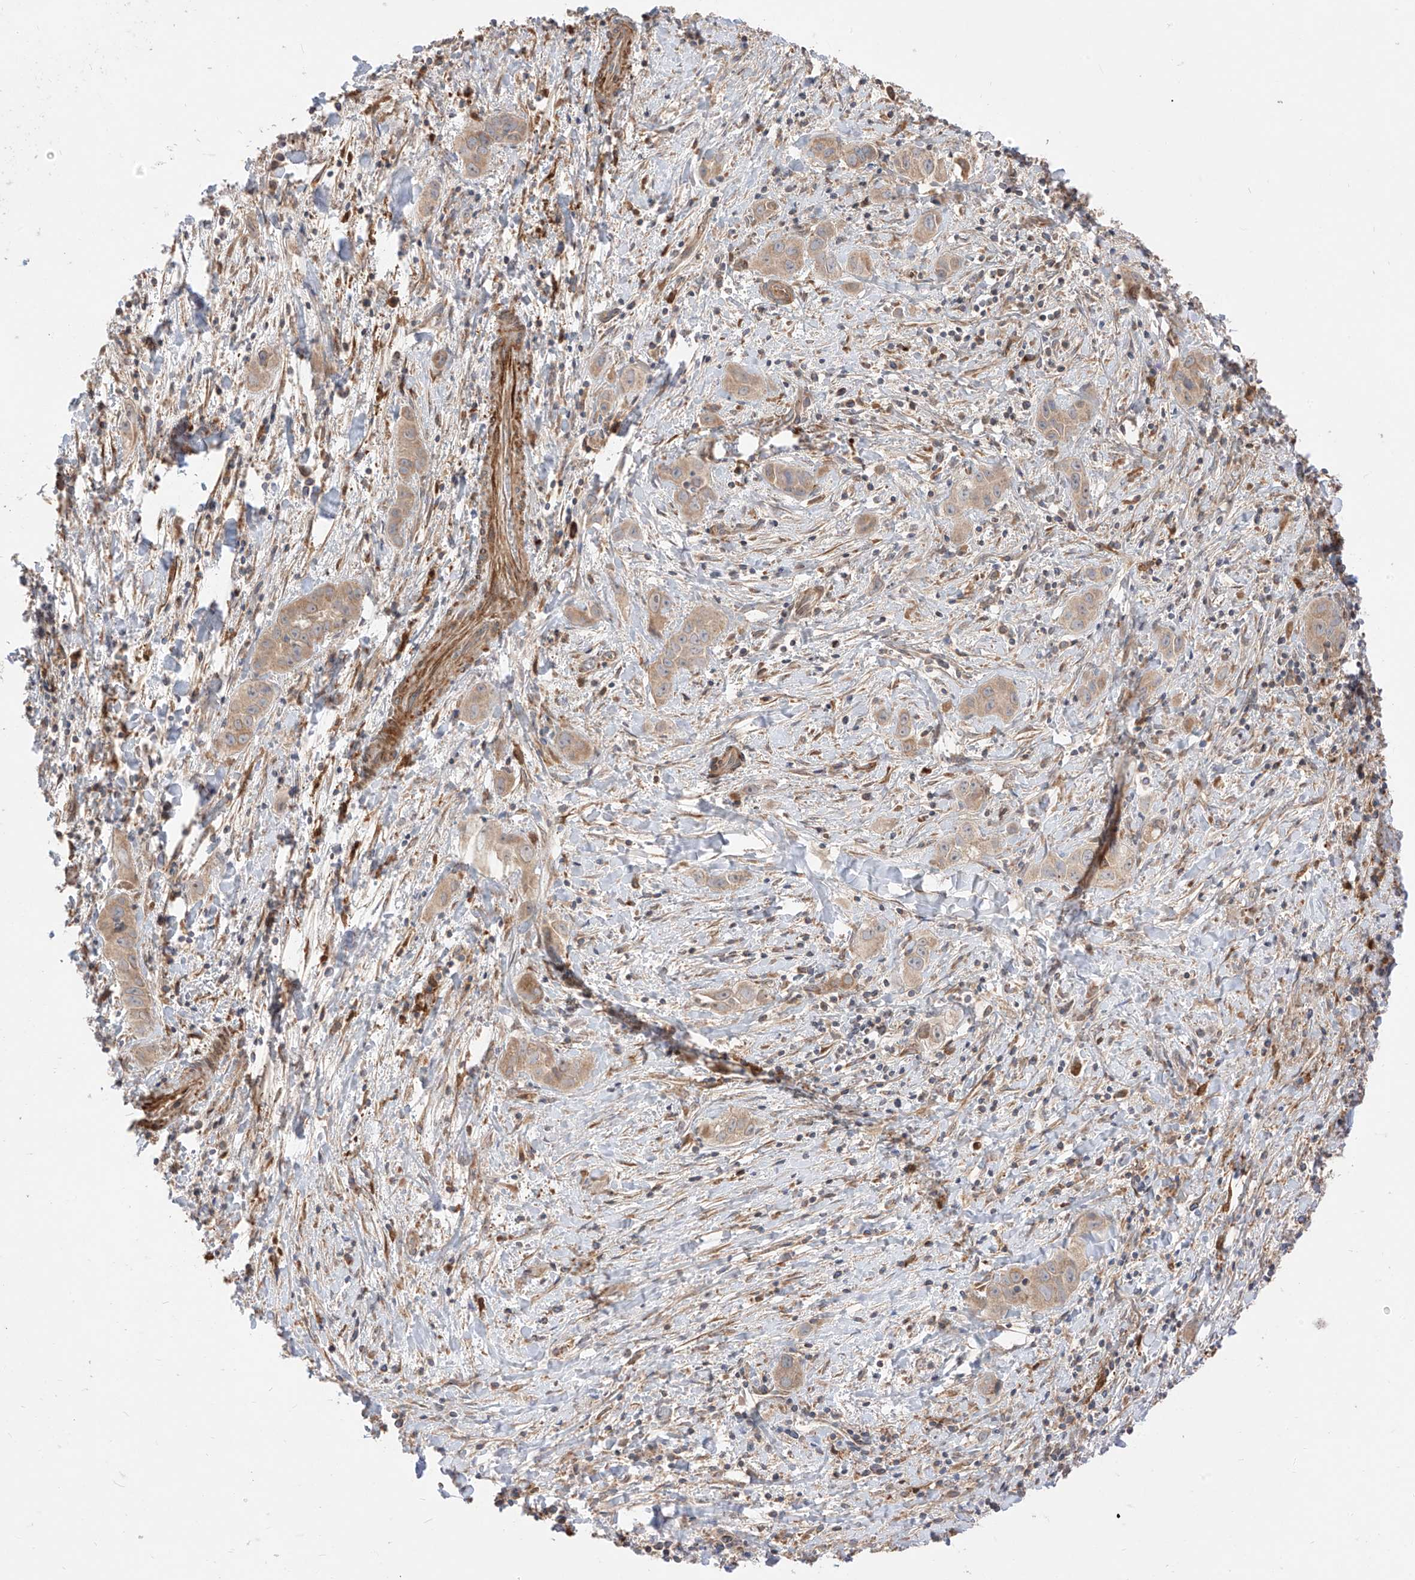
{"staining": {"intensity": "weak", "quantity": ">75%", "location": "cytoplasmic/membranous"}, "tissue": "liver cancer", "cell_type": "Tumor cells", "image_type": "cancer", "snomed": [{"axis": "morphology", "description": "Cholangiocarcinoma"}, {"axis": "topography", "description": "Liver"}], "caption": "Brown immunohistochemical staining in human liver cancer (cholangiocarcinoma) exhibits weak cytoplasmic/membranous expression in approximately >75% of tumor cells. (brown staining indicates protein expression, while blue staining denotes nuclei).", "gene": "LATS1", "patient": {"sex": "female", "age": 52}}